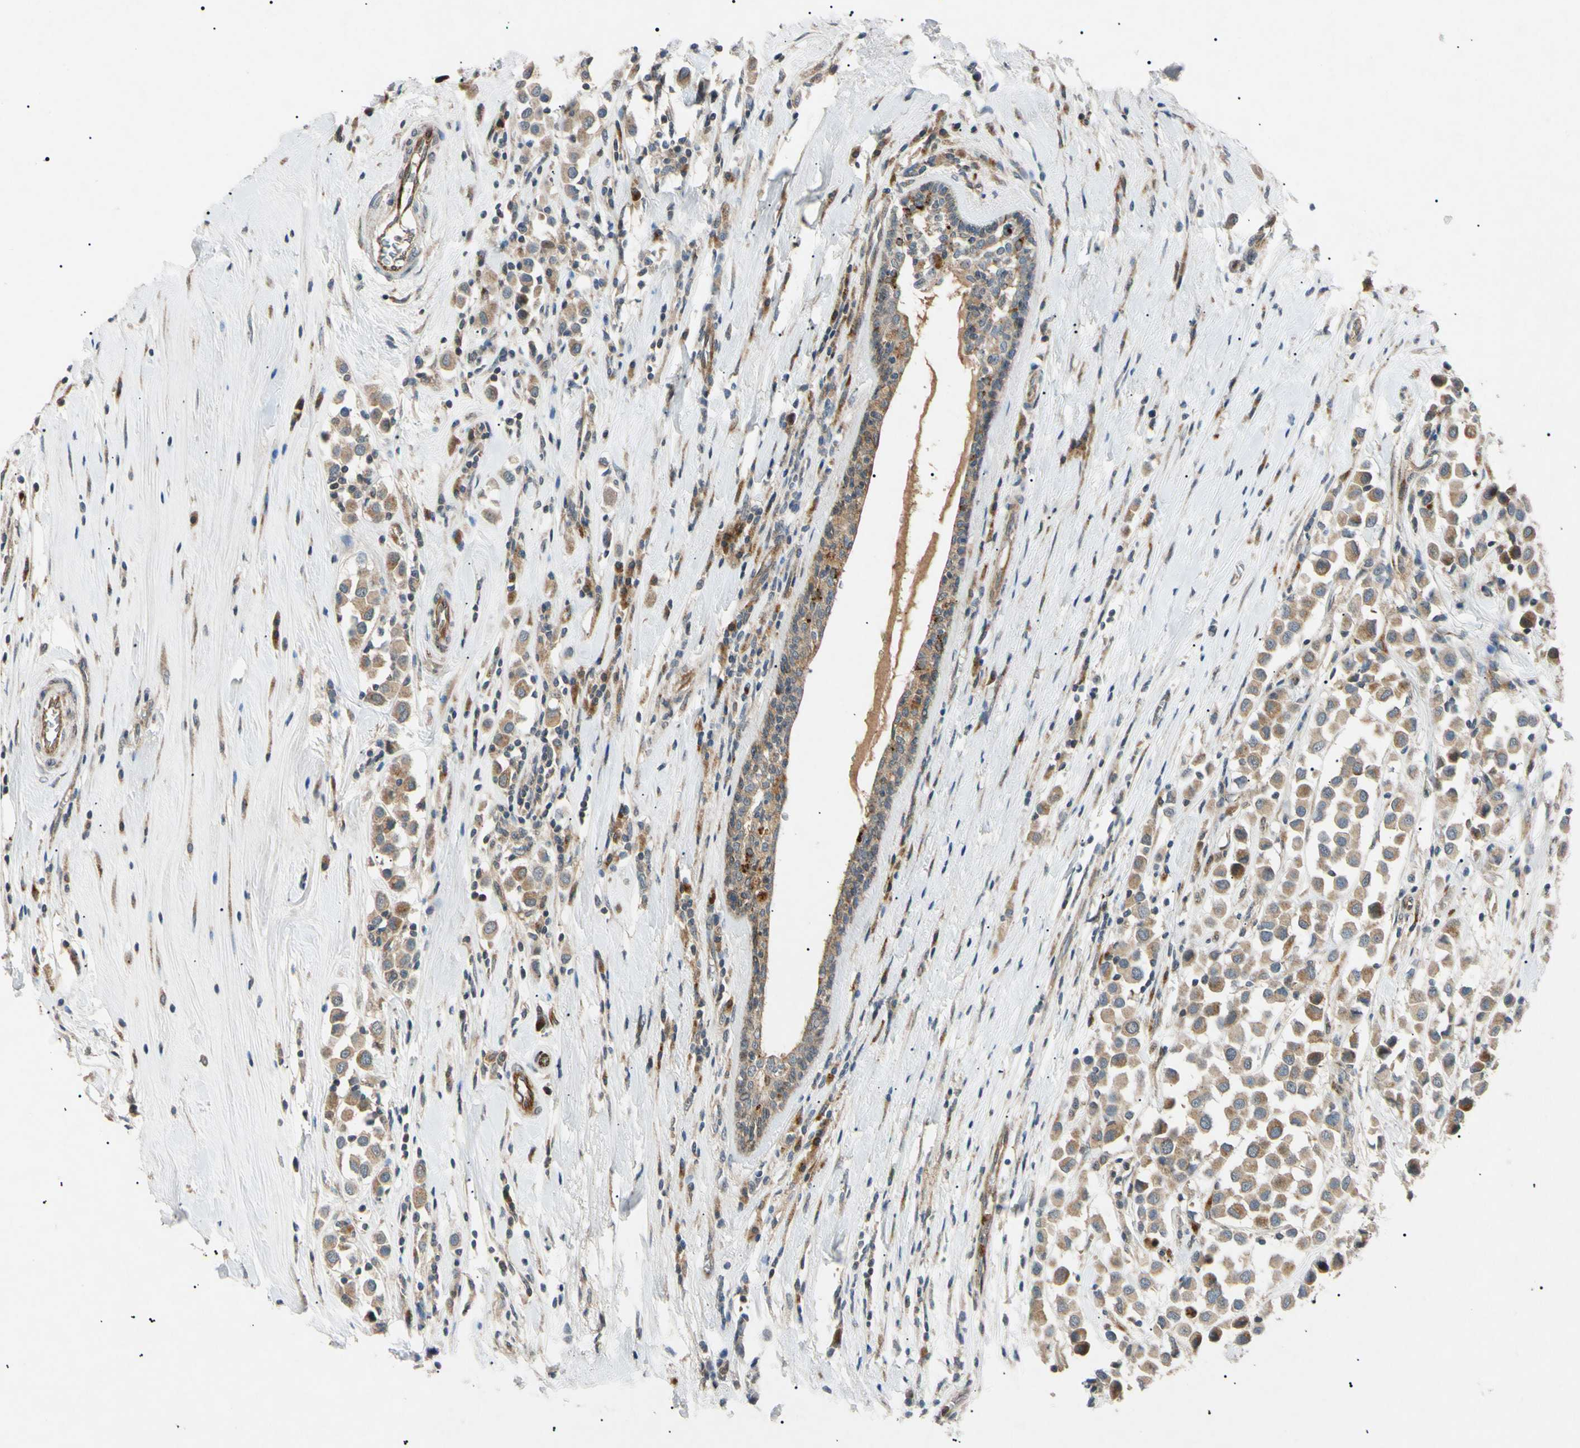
{"staining": {"intensity": "weak", "quantity": ">75%", "location": "cytoplasmic/membranous"}, "tissue": "breast cancer", "cell_type": "Tumor cells", "image_type": "cancer", "snomed": [{"axis": "morphology", "description": "Duct carcinoma"}, {"axis": "topography", "description": "Breast"}], "caption": "Immunohistochemical staining of breast cancer exhibits low levels of weak cytoplasmic/membranous expression in approximately >75% of tumor cells.", "gene": "TUBB4A", "patient": {"sex": "female", "age": 61}}